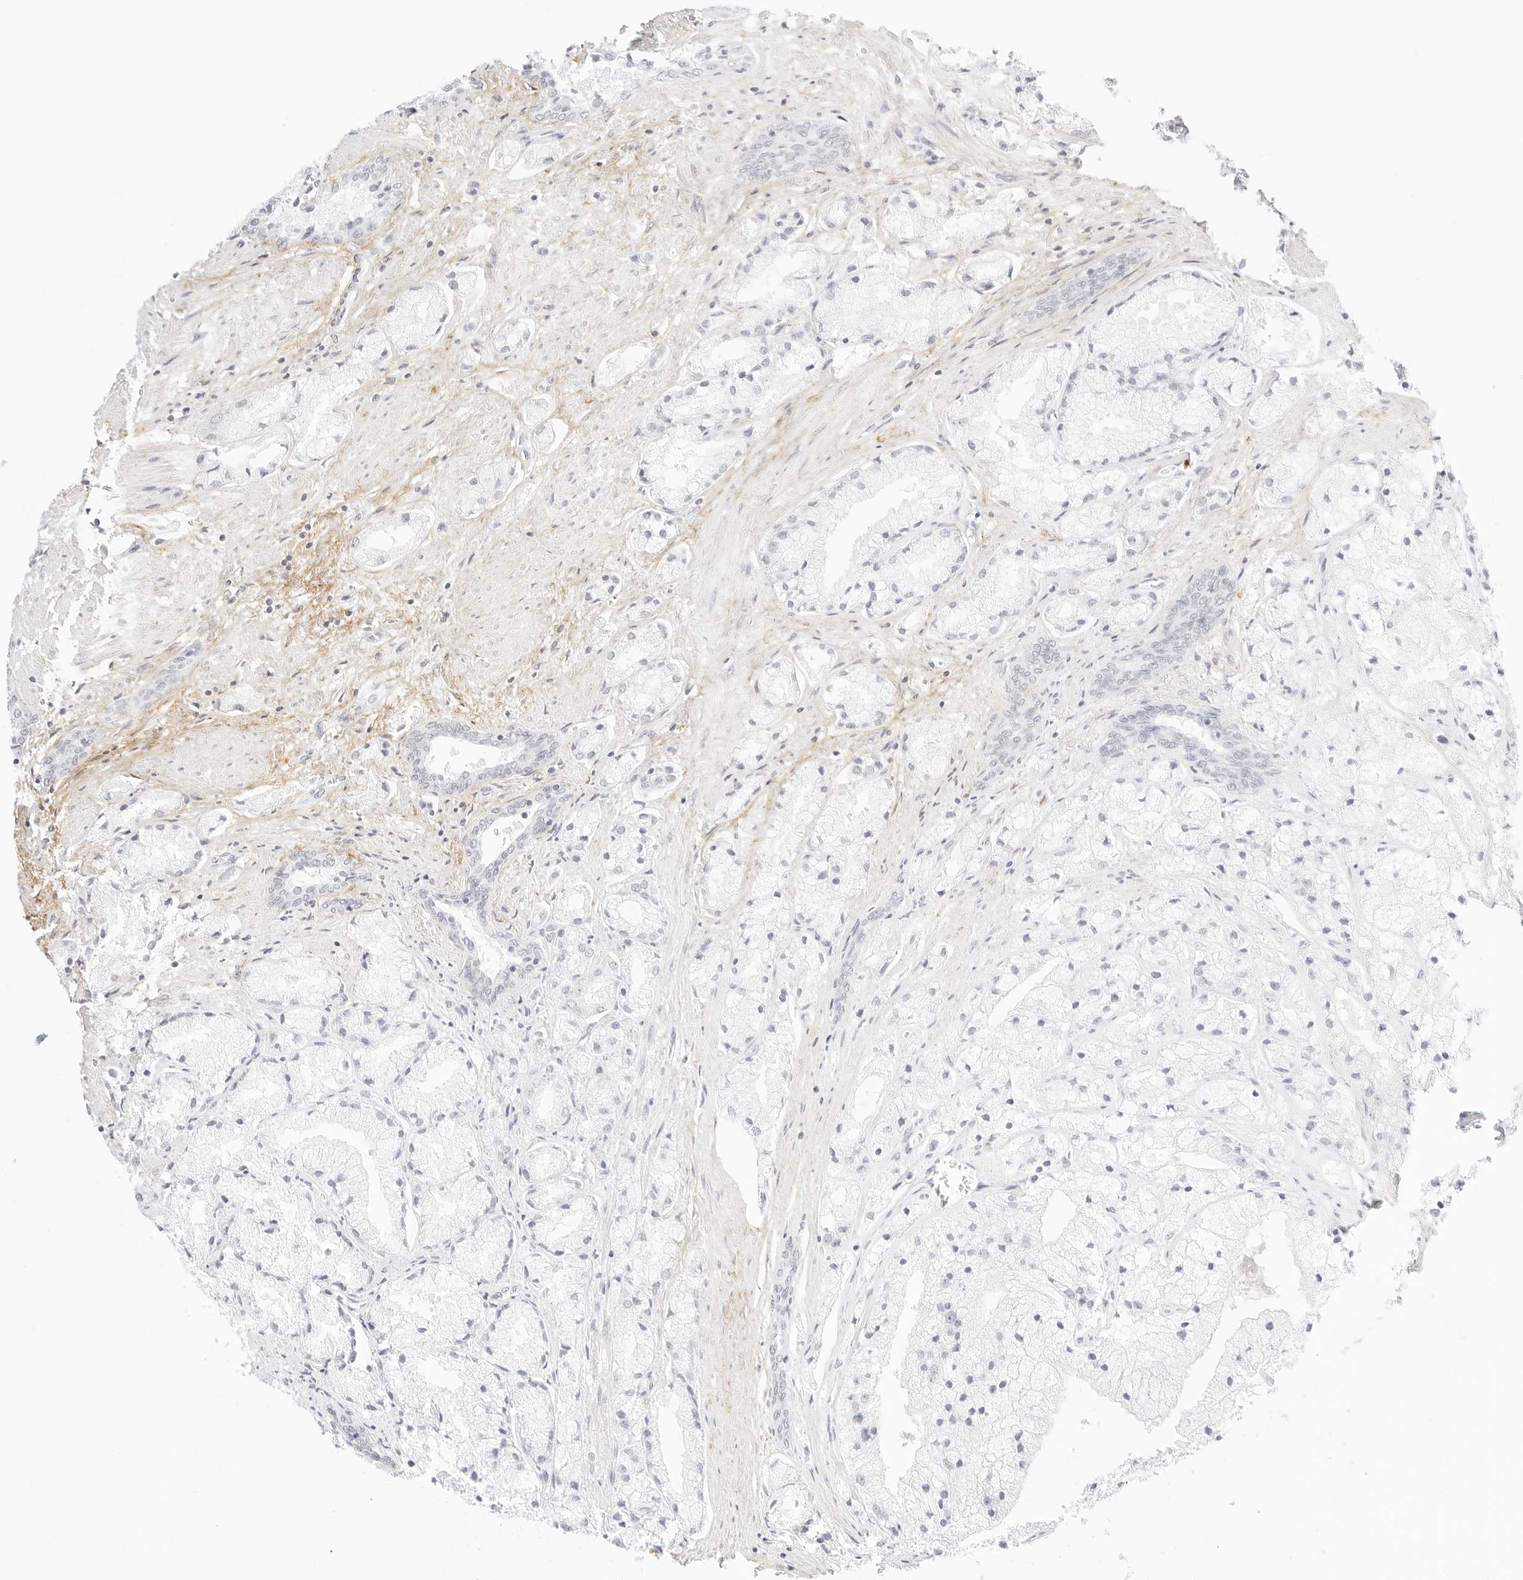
{"staining": {"intensity": "negative", "quantity": "none", "location": "none"}, "tissue": "prostate cancer", "cell_type": "Tumor cells", "image_type": "cancer", "snomed": [{"axis": "morphology", "description": "Adenocarcinoma, High grade"}, {"axis": "topography", "description": "Prostate"}], "caption": "A high-resolution micrograph shows immunohistochemistry (IHC) staining of prostate cancer, which demonstrates no significant expression in tumor cells. (DAB immunohistochemistry (IHC) visualized using brightfield microscopy, high magnification).", "gene": "FBLN5", "patient": {"sex": "male", "age": 50}}